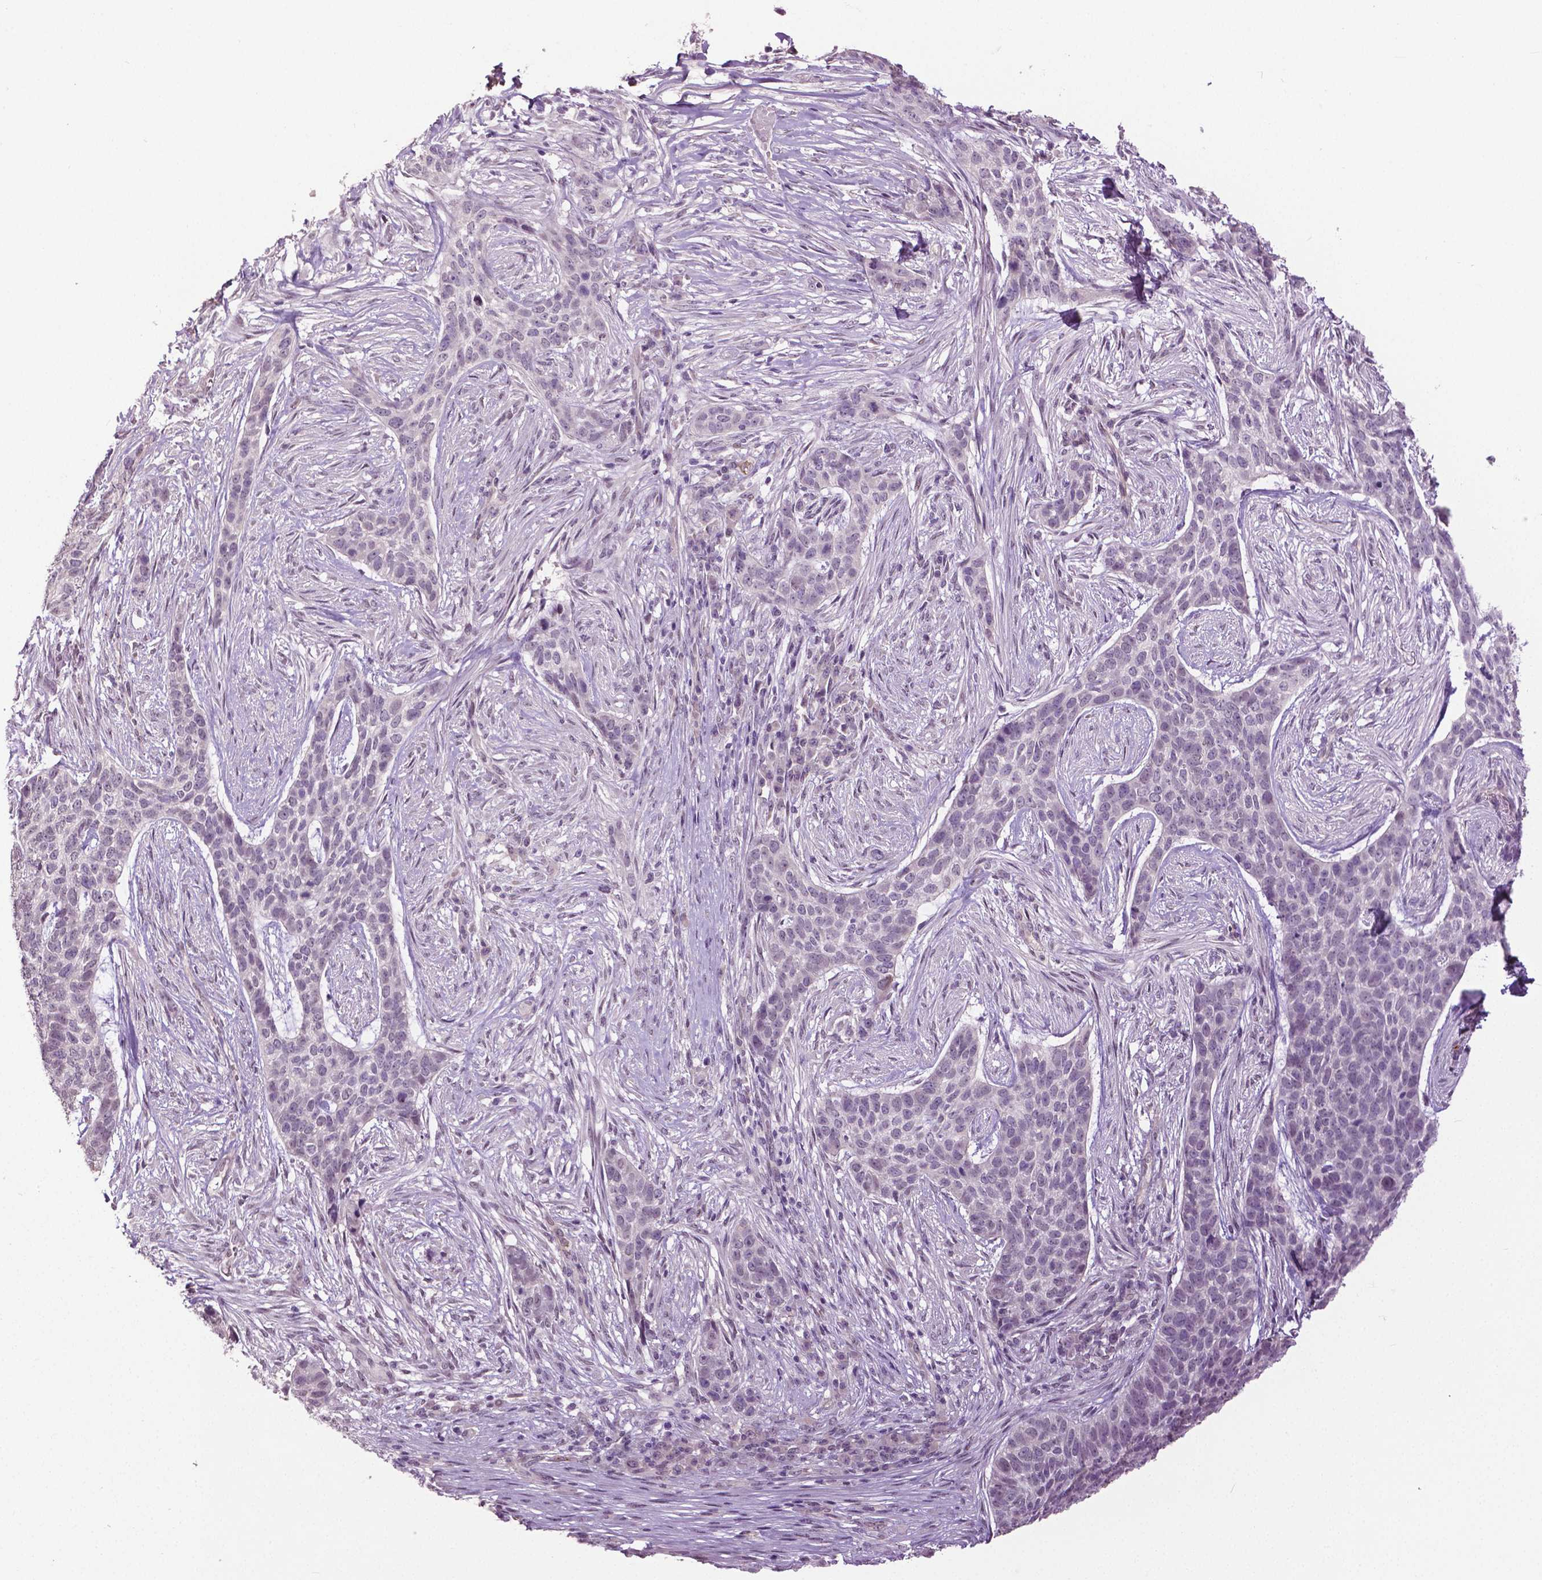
{"staining": {"intensity": "negative", "quantity": "none", "location": "none"}, "tissue": "skin cancer", "cell_type": "Tumor cells", "image_type": "cancer", "snomed": [{"axis": "morphology", "description": "Basal cell carcinoma"}, {"axis": "topography", "description": "Skin"}], "caption": "Immunohistochemistry histopathology image of human skin cancer (basal cell carcinoma) stained for a protein (brown), which reveals no expression in tumor cells.", "gene": "PTPN5", "patient": {"sex": "female", "age": 69}}